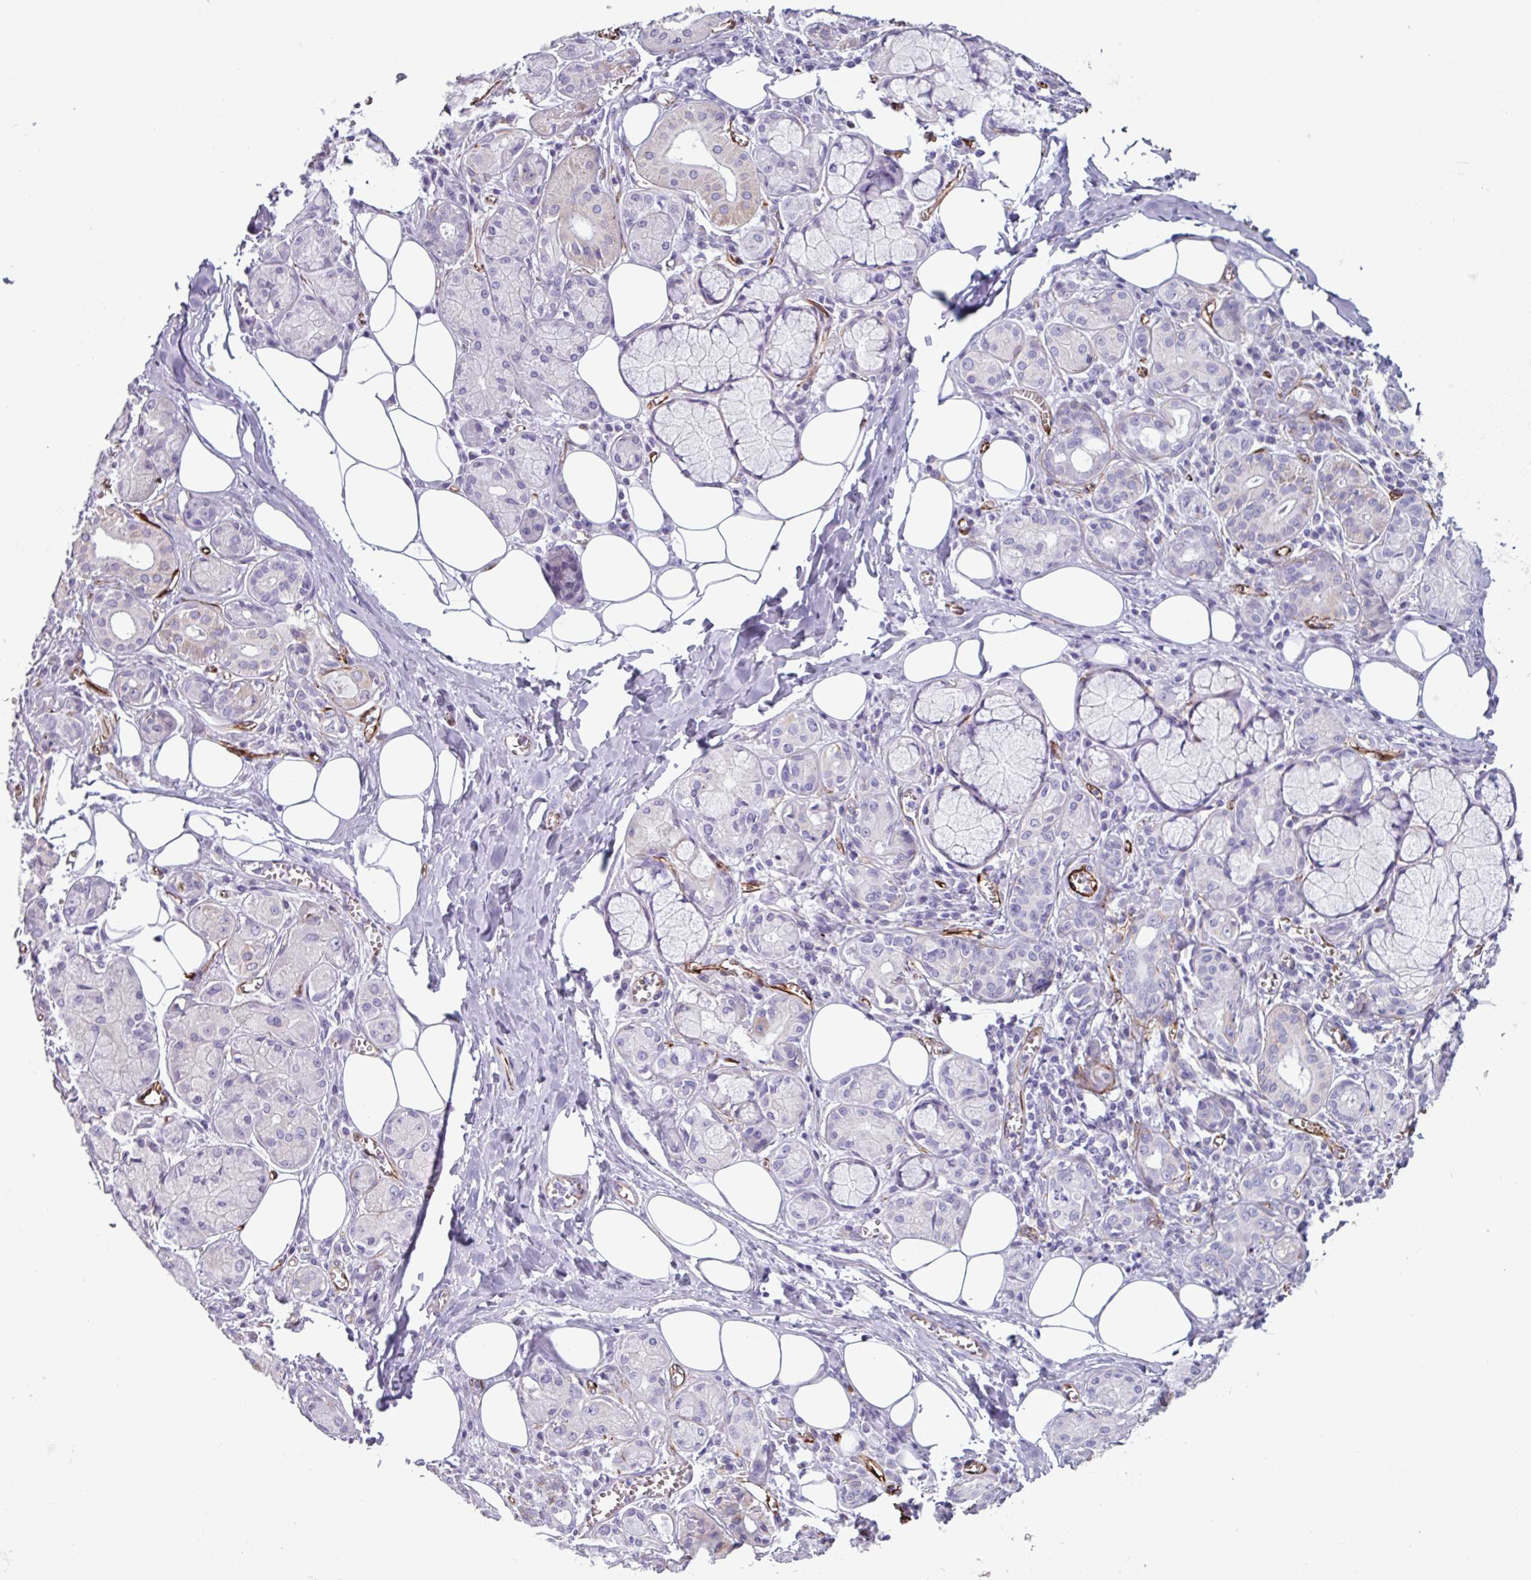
{"staining": {"intensity": "negative", "quantity": "none", "location": "none"}, "tissue": "salivary gland", "cell_type": "Glandular cells", "image_type": "normal", "snomed": [{"axis": "morphology", "description": "Normal tissue, NOS"}, {"axis": "topography", "description": "Salivary gland"}], "caption": "Immunohistochemistry (IHC) micrograph of unremarkable salivary gland: salivary gland stained with DAB demonstrates no significant protein staining in glandular cells.", "gene": "BTD", "patient": {"sex": "male", "age": 74}}